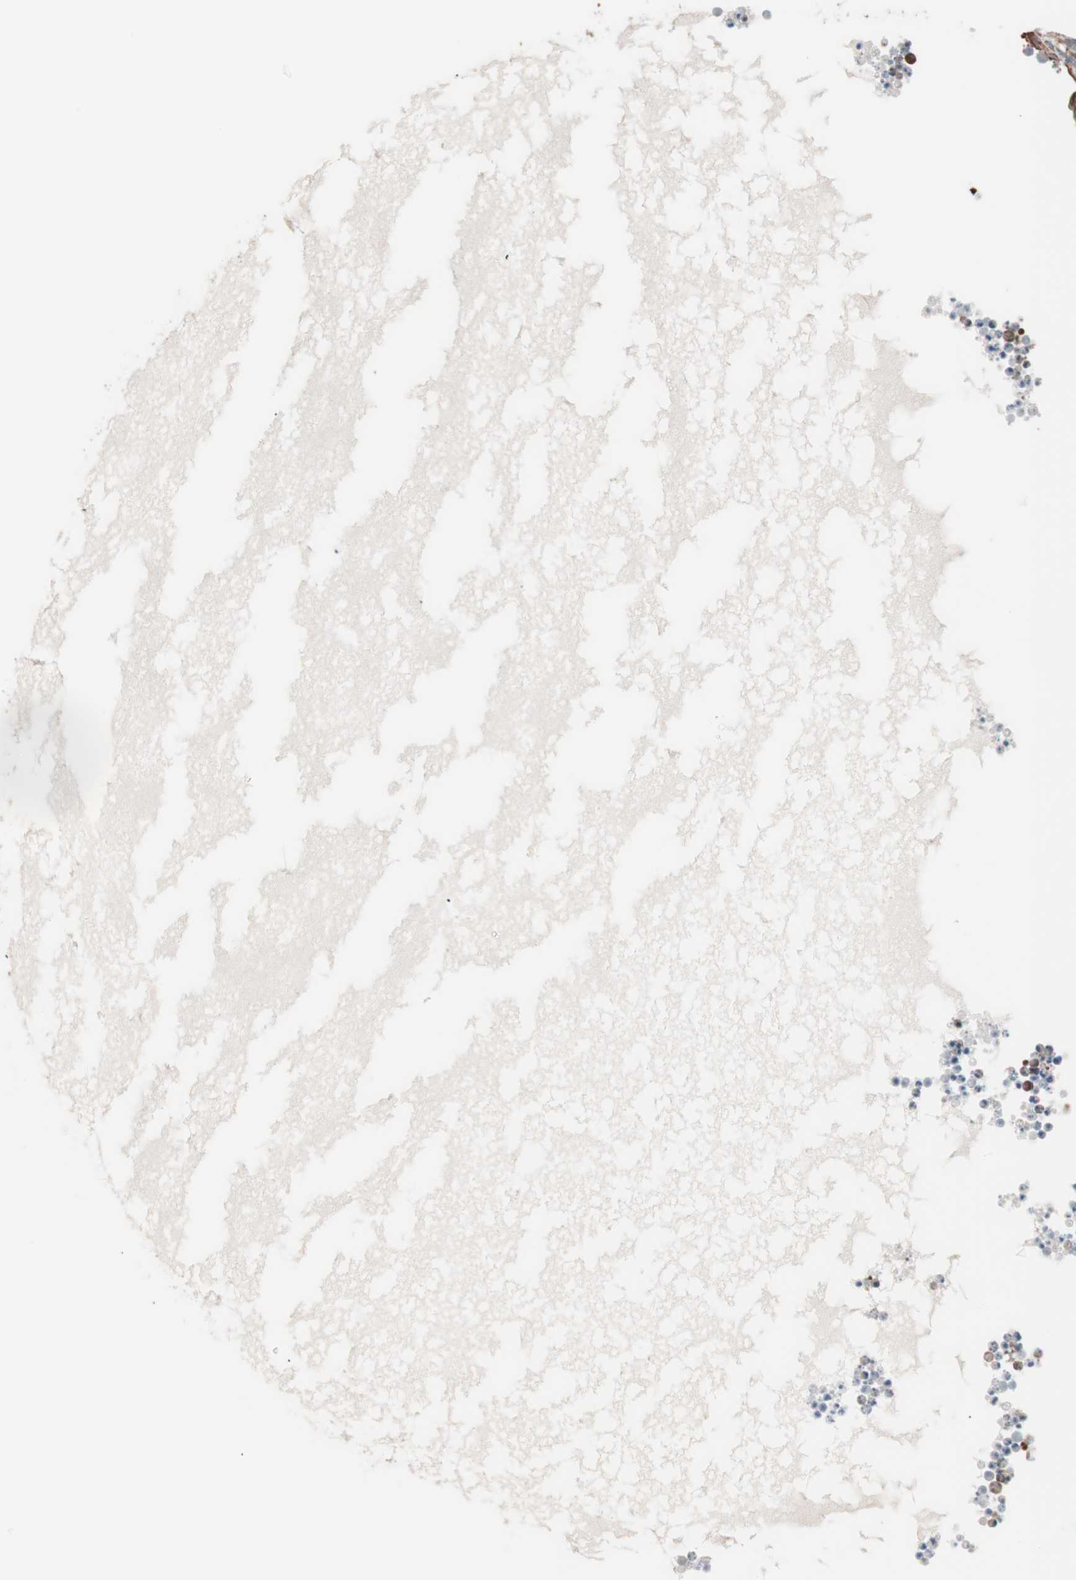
{"staining": {"intensity": "moderate", "quantity": "25%-75%", "location": "cytoplasmic/membranous"}, "tissue": "ovary", "cell_type": "Ovarian stroma cells", "image_type": "normal", "snomed": [{"axis": "morphology", "description": "Normal tissue, NOS"}, {"axis": "topography", "description": "Ovary"}], "caption": "This is a micrograph of immunohistochemistry staining of normal ovary, which shows moderate staining in the cytoplasmic/membranous of ovarian stroma cells.", "gene": "ALG5", "patient": {"sex": "female", "age": 35}}